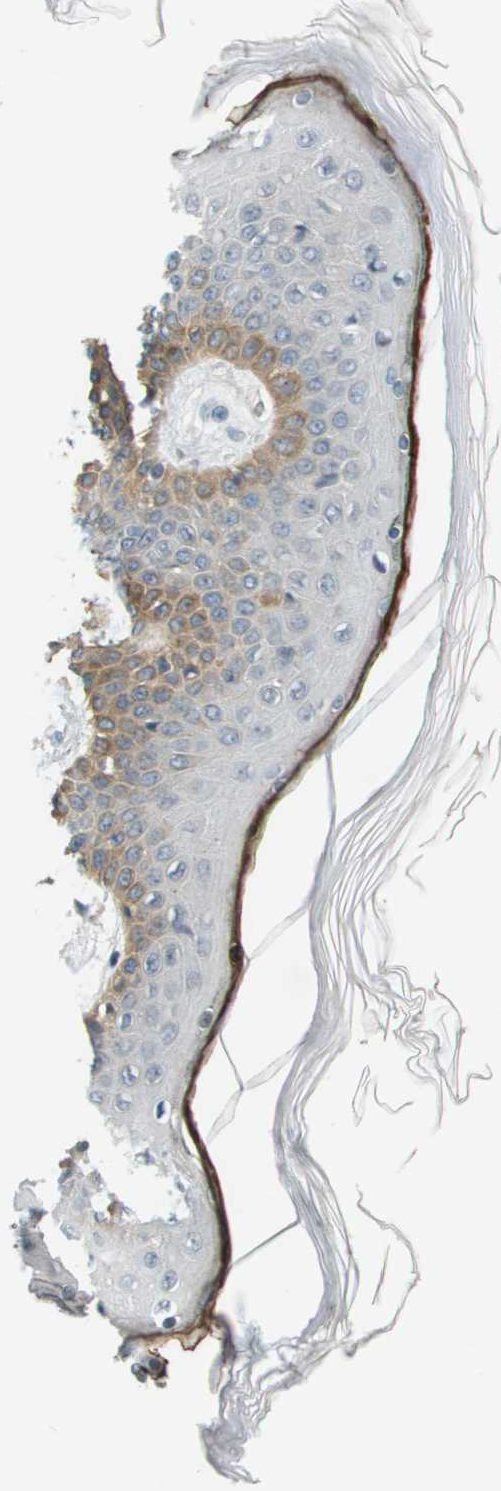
{"staining": {"intensity": "negative", "quantity": "none", "location": "none"}, "tissue": "skin", "cell_type": "Fibroblasts", "image_type": "normal", "snomed": [{"axis": "morphology", "description": "Normal tissue, NOS"}, {"axis": "topography", "description": "Skin"}], "caption": "Image shows no protein staining in fibroblasts of normal skin. Nuclei are stained in blue.", "gene": "CACNB4", "patient": {"sex": "male", "age": 53}}